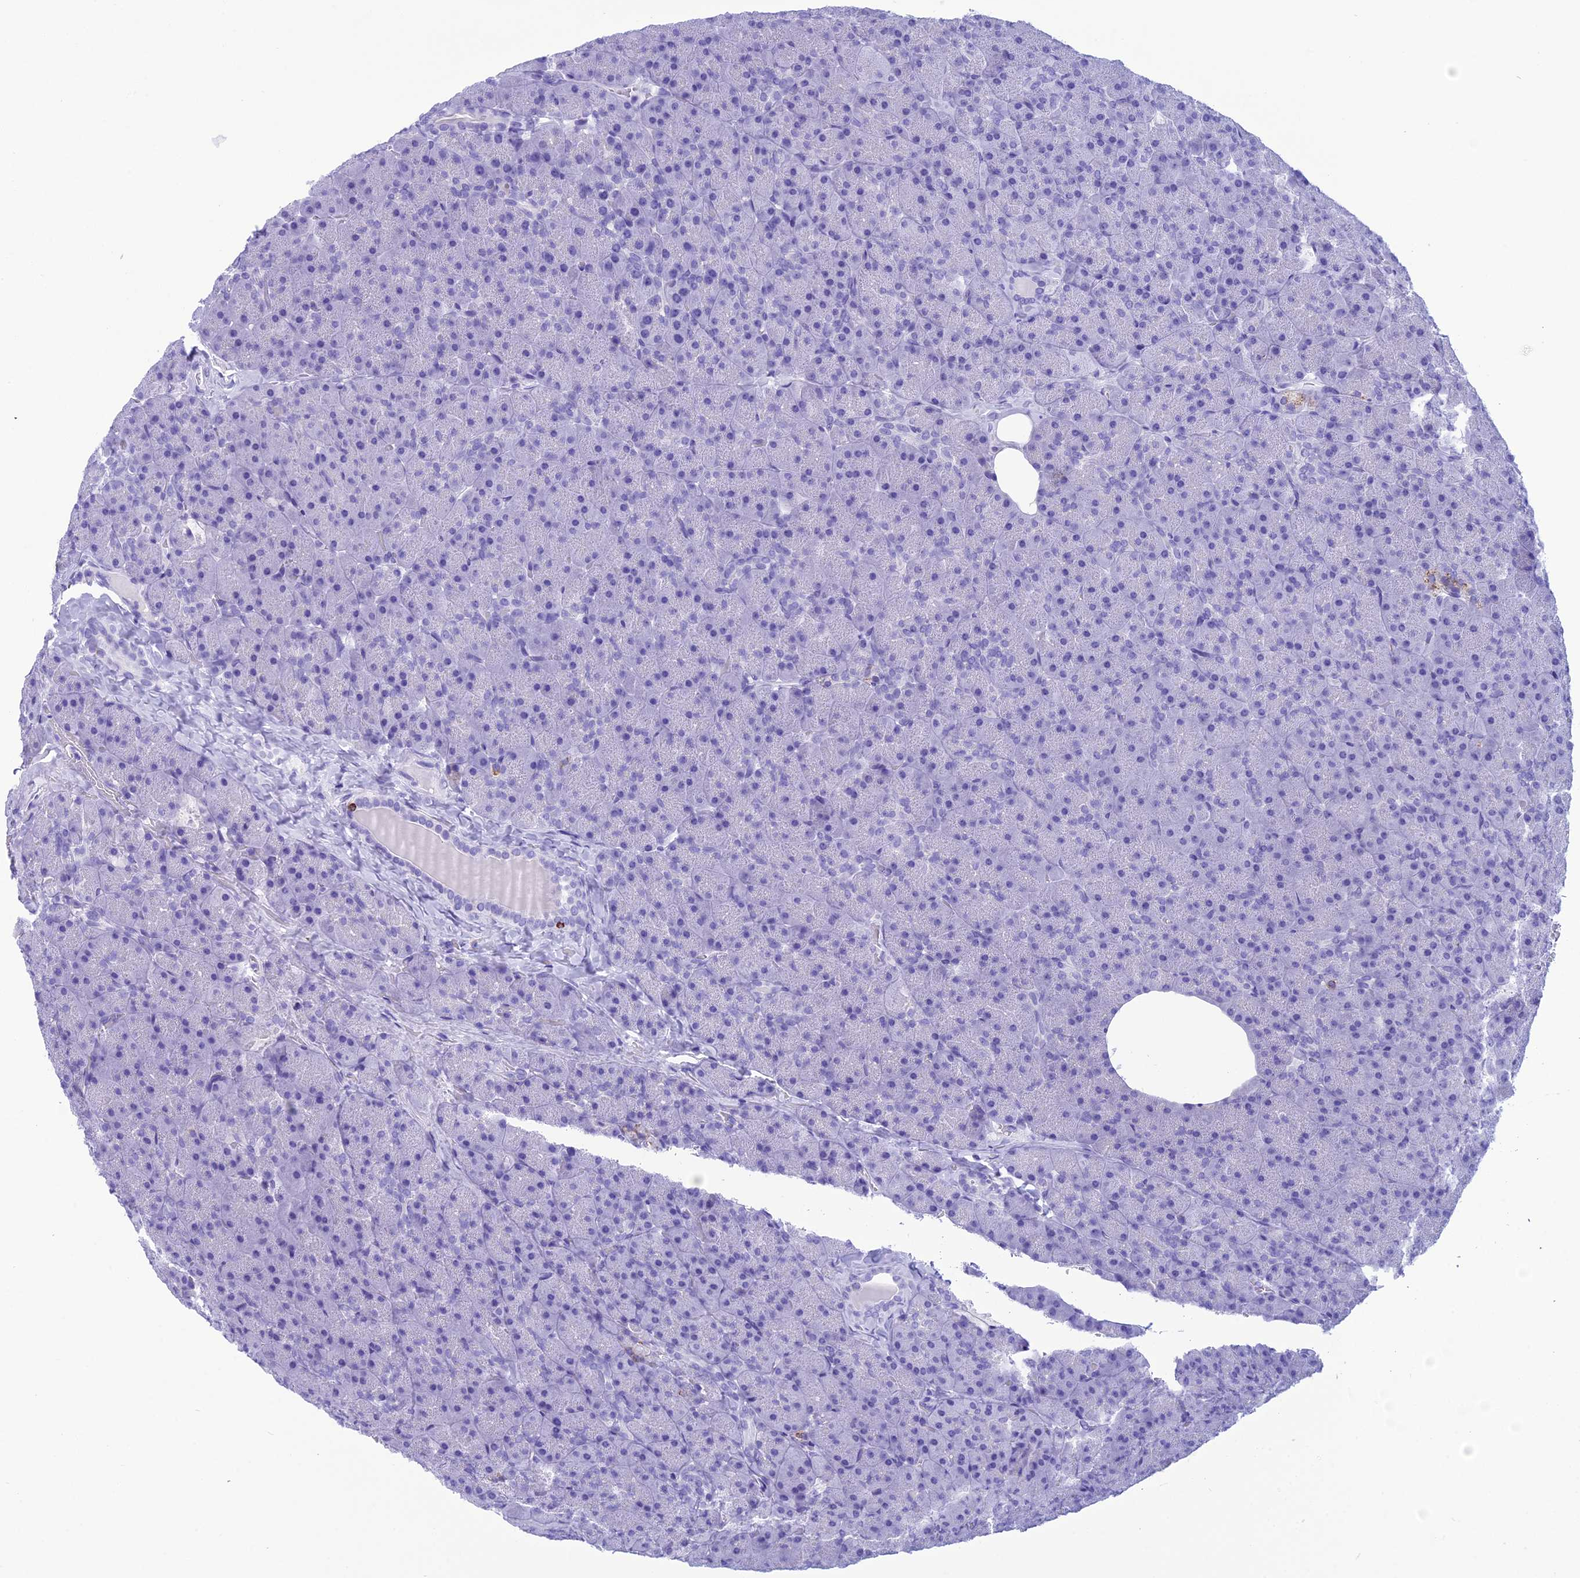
{"staining": {"intensity": "moderate", "quantity": "<25%", "location": "cytoplasmic/membranous"}, "tissue": "pancreas", "cell_type": "Exocrine glandular cells", "image_type": "normal", "snomed": [{"axis": "morphology", "description": "Normal tissue, NOS"}, {"axis": "topography", "description": "Pancreas"}], "caption": "Protein expression analysis of normal human pancreas reveals moderate cytoplasmic/membranous positivity in approximately <25% of exocrine glandular cells. (DAB IHC with brightfield microscopy, high magnification).", "gene": "TRAM1L1", "patient": {"sex": "male", "age": 36}}